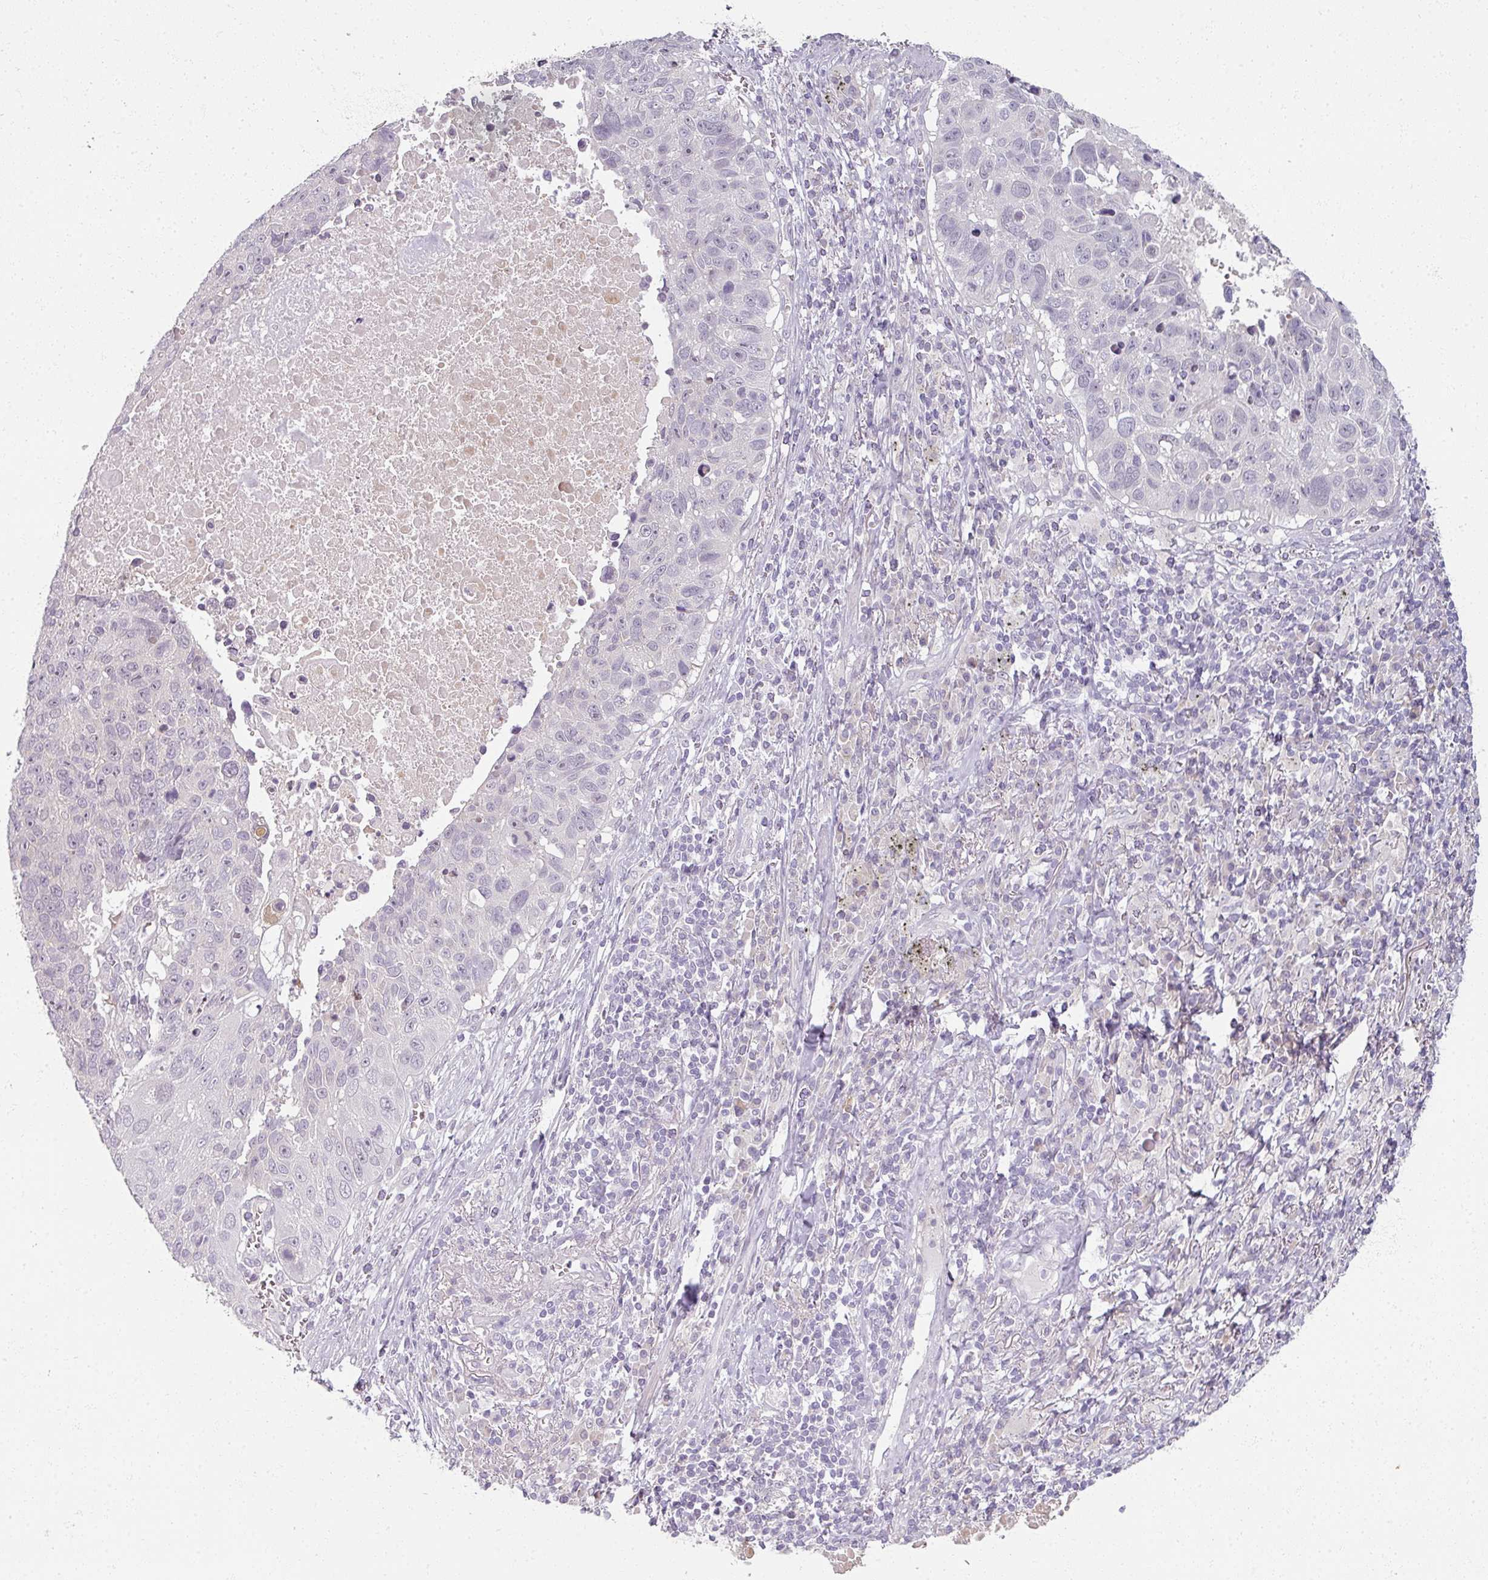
{"staining": {"intensity": "negative", "quantity": "none", "location": "none"}, "tissue": "lung cancer", "cell_type": "Tumor cells", "image_type": "cancer", "snomed": [{"axis": "morphology", "description": "Squamous cell carcinoma, NOS"}, {"axis": "topography", "description": "Lung"}], "caption": "There is no significant positivity in tumor cells of squamous cell carcinoma (lung). The staining was performed using DAB to visualize the protein expression in brown, while the nuclei were stained in blue with hematoxylin (Magnification: 20x).", "gene": "MYMK", "patient": {"sex": "male", "age": 66}}